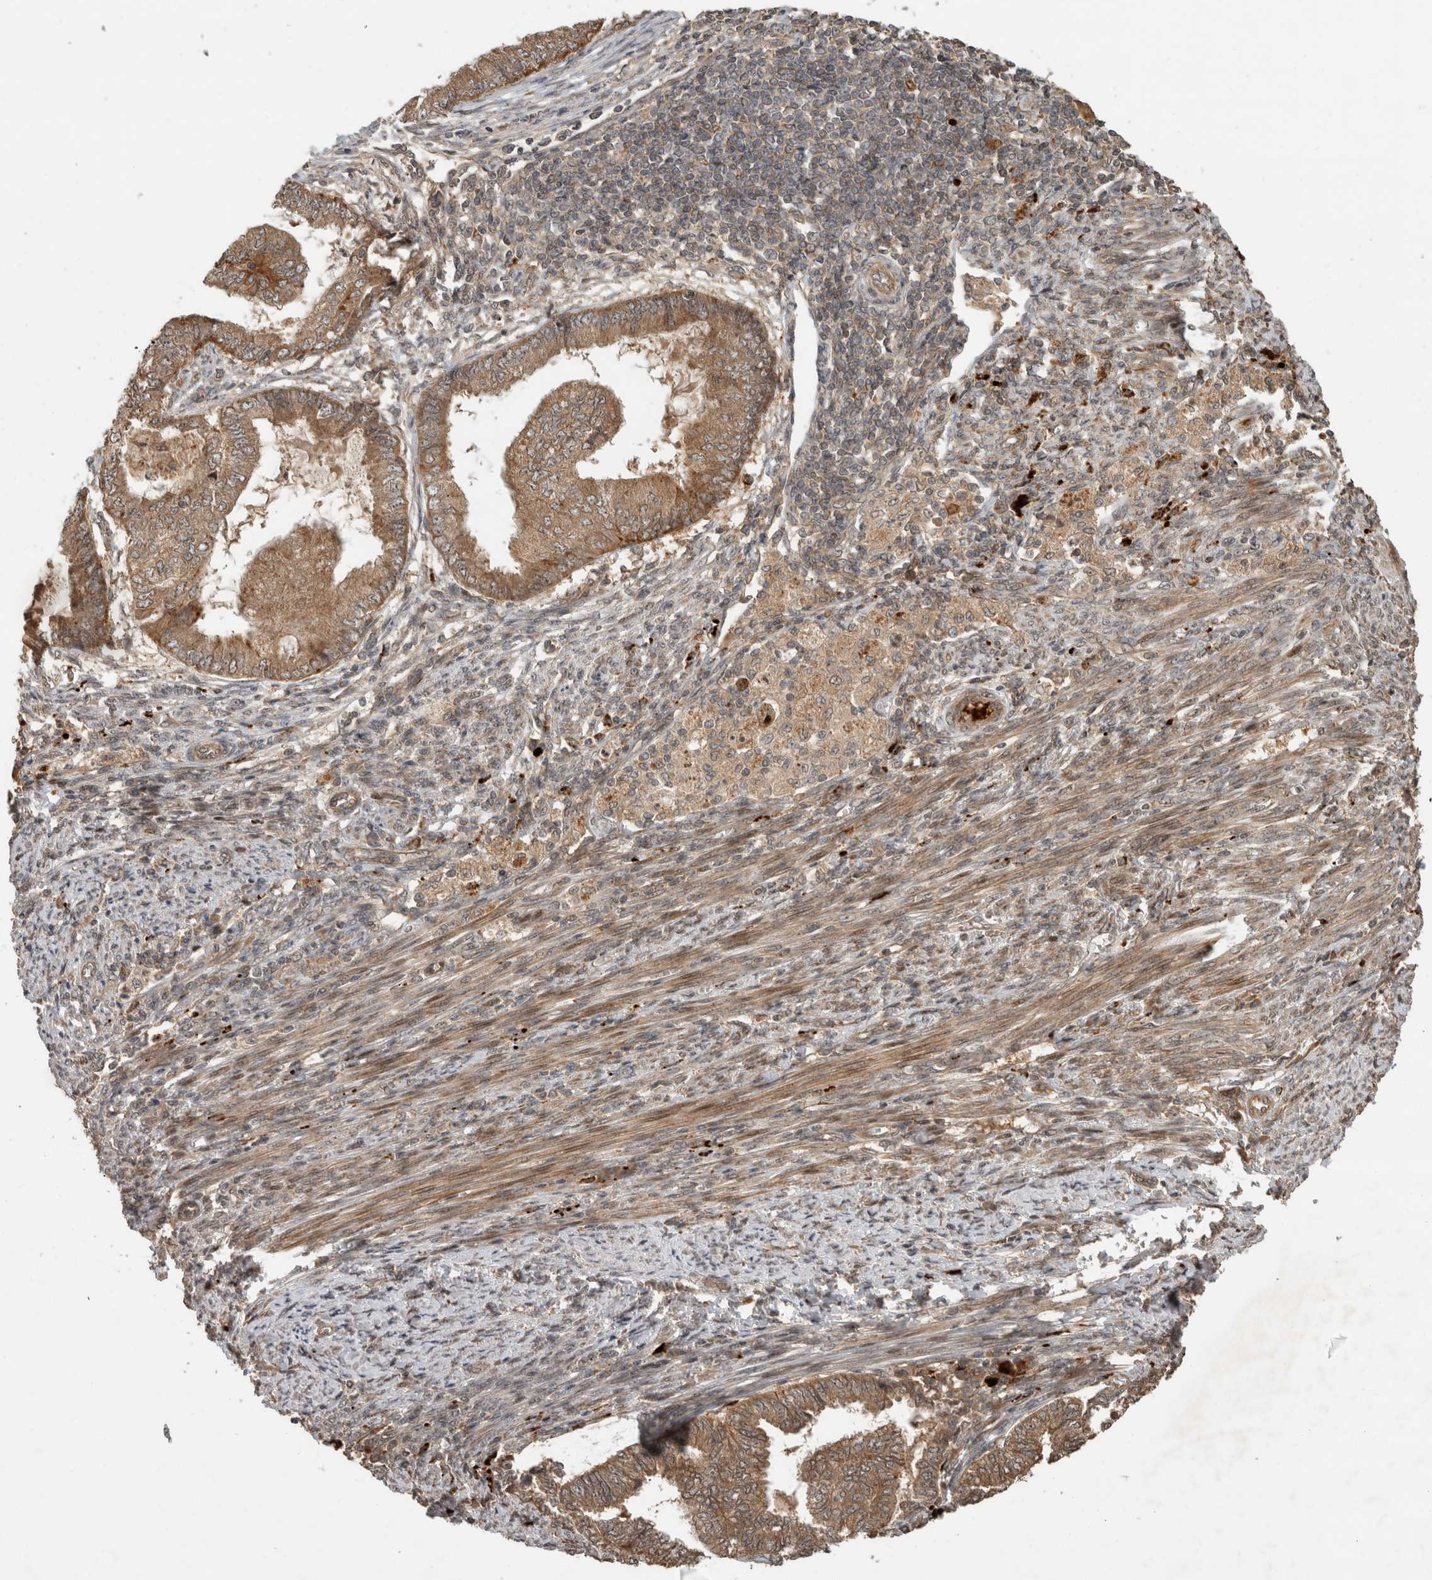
{"staining": {"intensity": "moderate", "quantity": ">75%", "location": "cytoplasmic/membranous"}, "tissue": "endometrial cancer", "cell_type": "Tumor cells", "image_type": "cancer", "snomed": [{"axis": "morphology", "description": "Polyp, NOS"}, {"axis": "morphology", "description": "Adenocarcinoma, NOS"}, {"axis": "morphology", "description": "Adenoma, NOS"}, {"axis": "topography", "description": "Endometrium"}], "caption": "IHC (DAB (3,3'-diaminobenzidine)) staining of endometrial cancer (adenocarcinoma) shows moderate cytoplasmic/membranous protein positivity in approximately >75% of tumor cells.", "gene": "PITPNC1", "patient": {"sex": "female", "age": 79}}